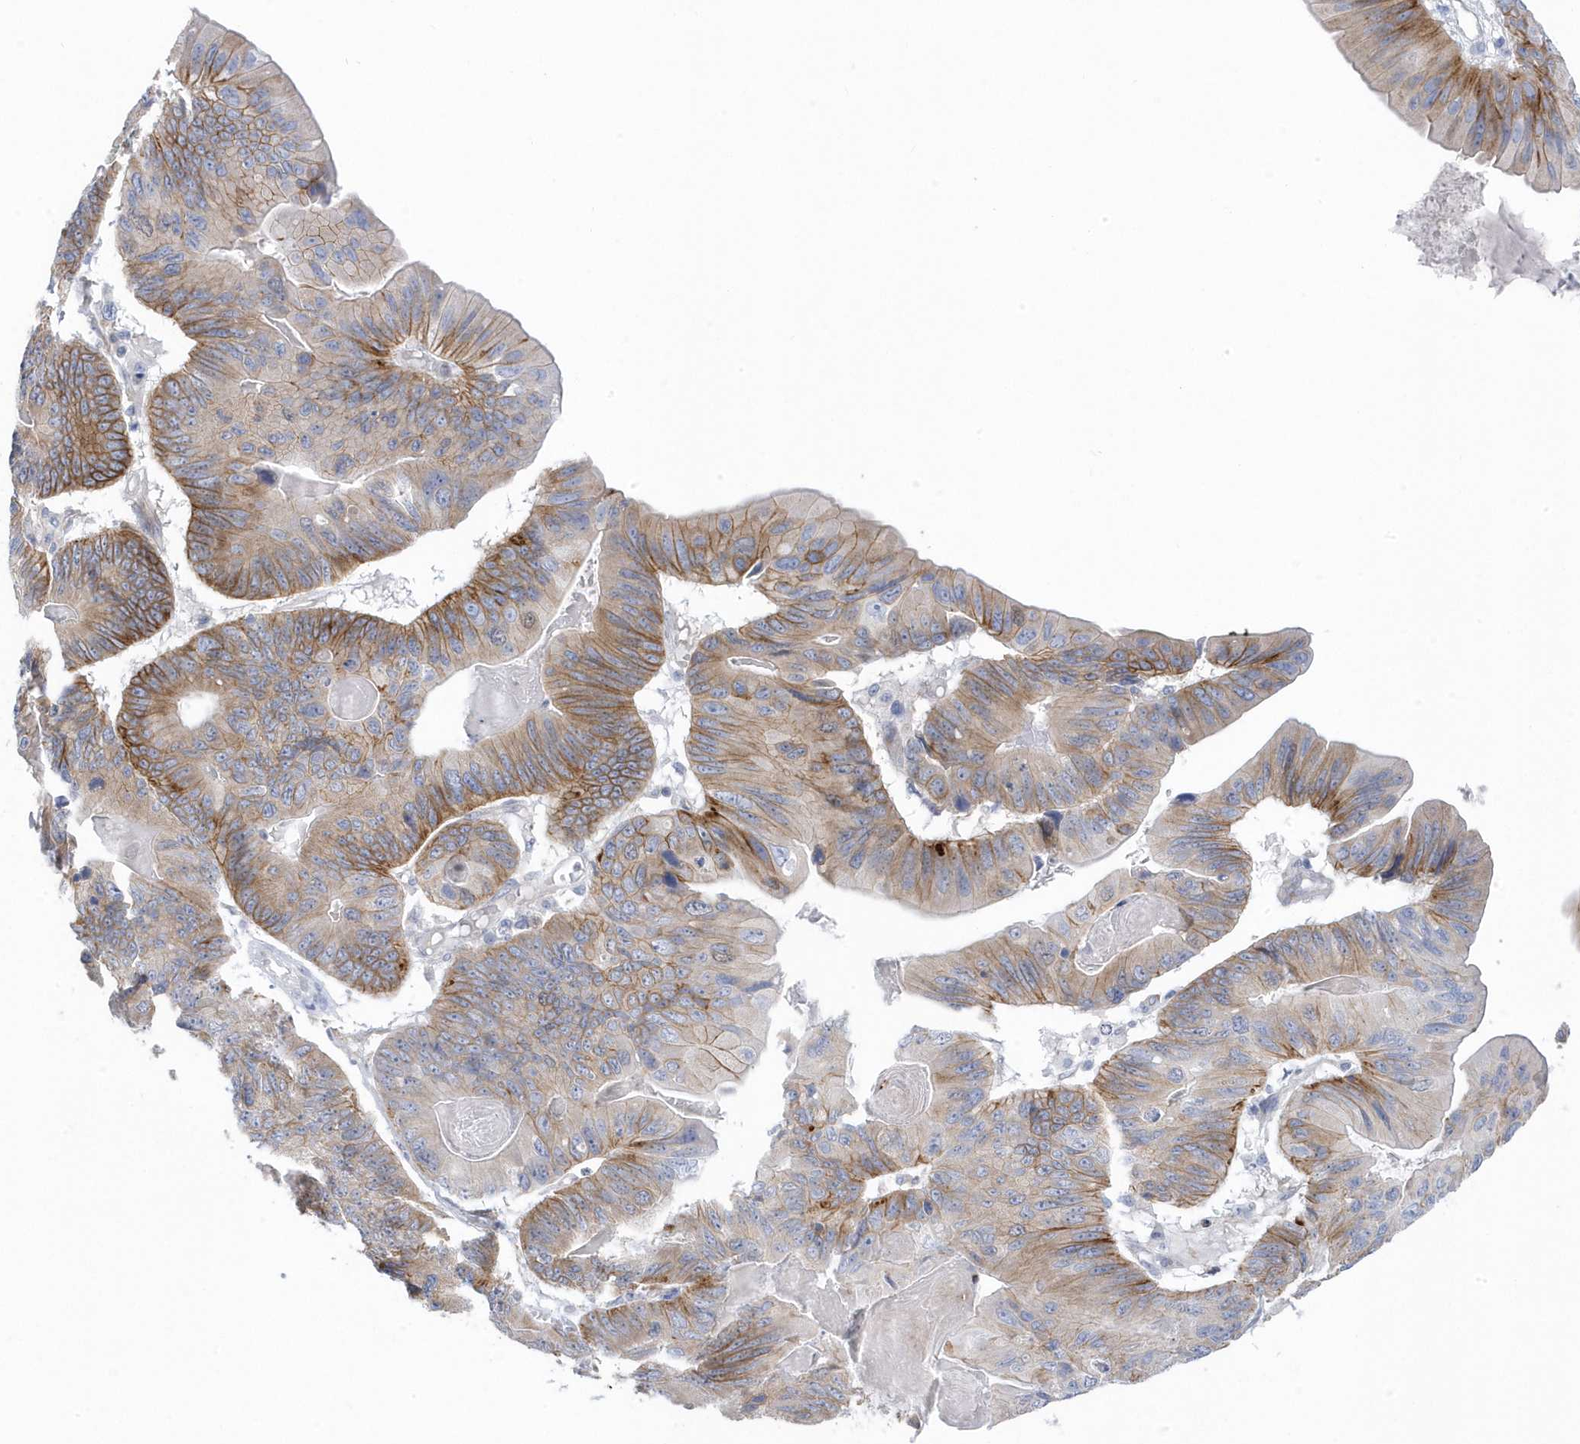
{"staining": {"intensity": "moderate", "quantity": "<25%", "location": "cytoplasmic/membranous"}, "tissue": "ovarian cancer", "cell_type": "Tumor cells", "image_type": "cancer", "snomed": [{"axis": "morphology", "description": "Cystadenocarcinoma, mucinous, NOS"}, {"axis": "topography", "description": "Ovary"}], "caption": "Ovarian mucinous cystadenocarcinoma stained with DAB (3,3'-diaminobenzidine) immunohistochemistry exhibits low levels of moderate cytoplasmic/membranous expression in about <25% of tumor cells.", "gene": "ANAPC1", "patient": {"sex": "female", "age": 61}}